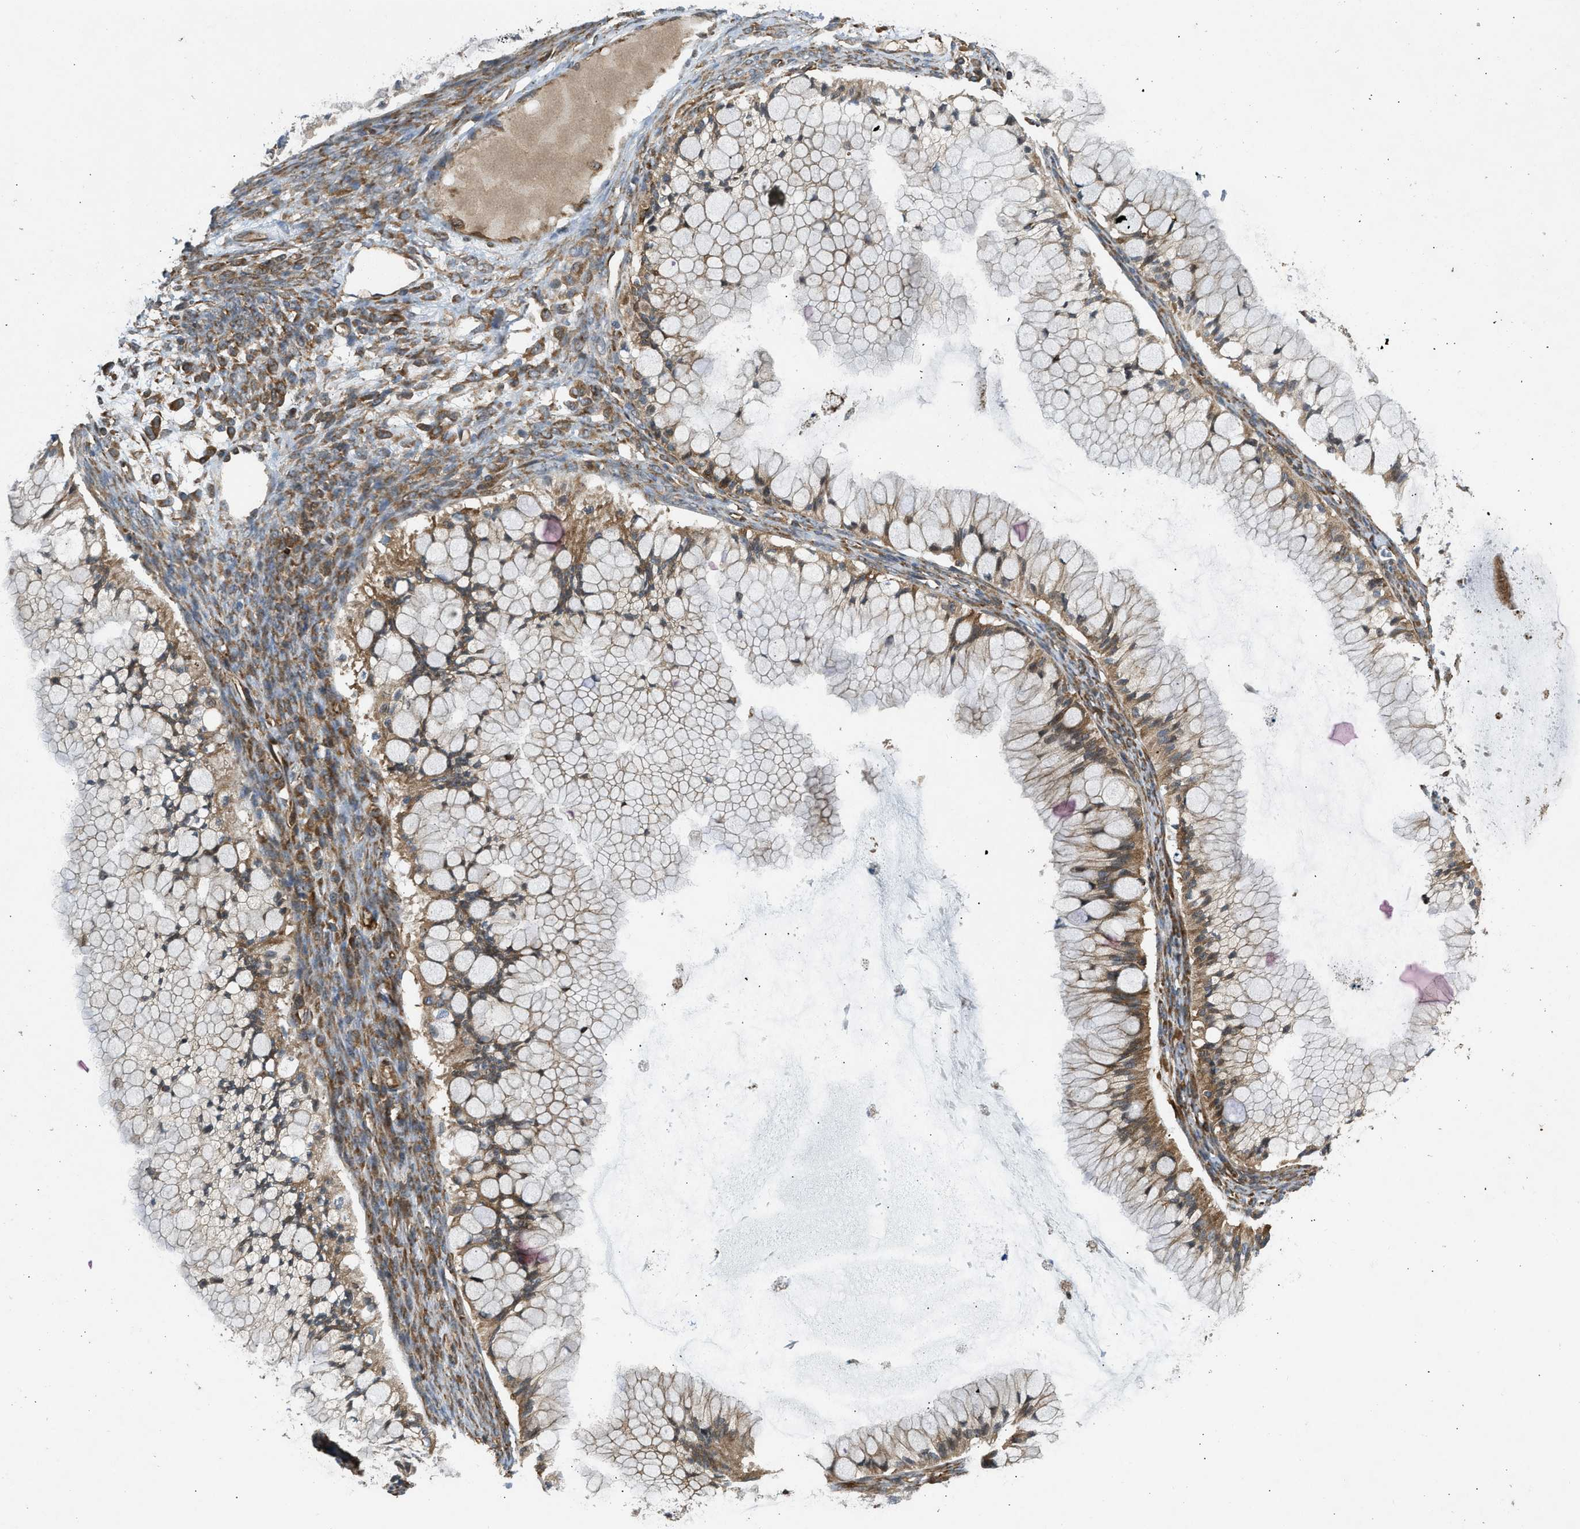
{"staining": {"intensity": "moderate", "quantity": ">75%", "location": "cytoplasmic/membranous"}, "tissue": "ovarian cancer", "cell_type": "Tumor cells", "image_type": "cancer", "snomed": [{"axis": "morphology", "description": "Cystadenocarcinoma, mucinous, NOS"}, {"axis": "topography", "description": "Ovary"}], "caption": "Protein expression by IHC shows moderate cytoplasmic/membranous staining in about >75% of tumor cells in mucinous cystadenocarcinoma (ovarian).", "gene": "RASGRF2", "patient": {"sex": "female", "age": 57}}